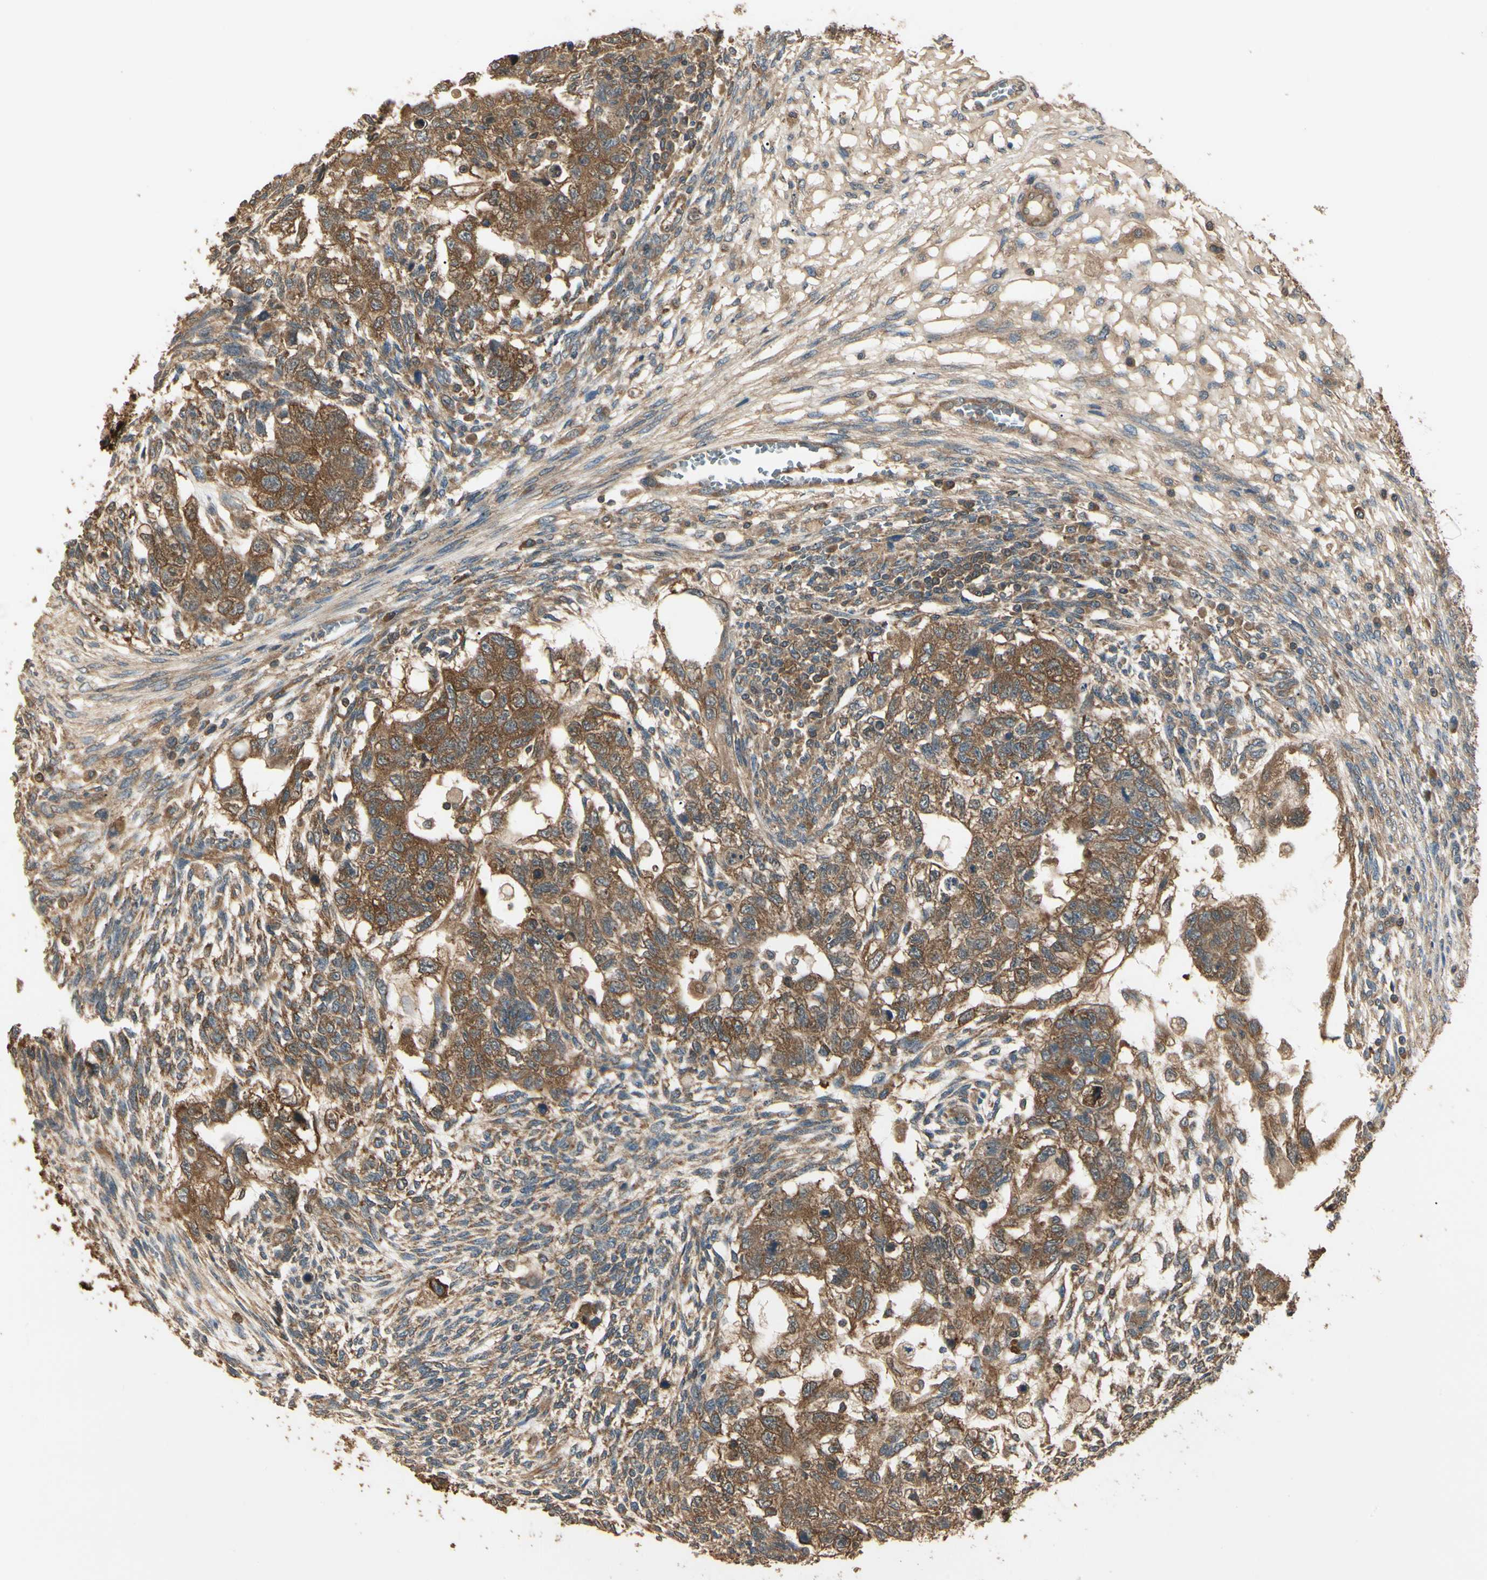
{"staining": {"intensity": "strong", "quantity": ">75%", "location": "cytoplasmic/membranous"}, "tissue": "testis cancer", "cell_type": "Tumor cells", "image_type": "cancer", "snomed": [{"axis": "morphology", "description": "Normal tissue, NOS"}, {"axis": "morphology", "description": "Carcinoma, Embryonal, NOS"}, {"axis": "topography", "description": "Testis"}], "caption": "The photomicrograph displays staining of testis embryonal carcinoma, revealing strong cytoplasmic/membranous protein staining (brown color) within tumor cells.", "gene": "CCT7", "patient": {"sex": "male", "age": 36}}